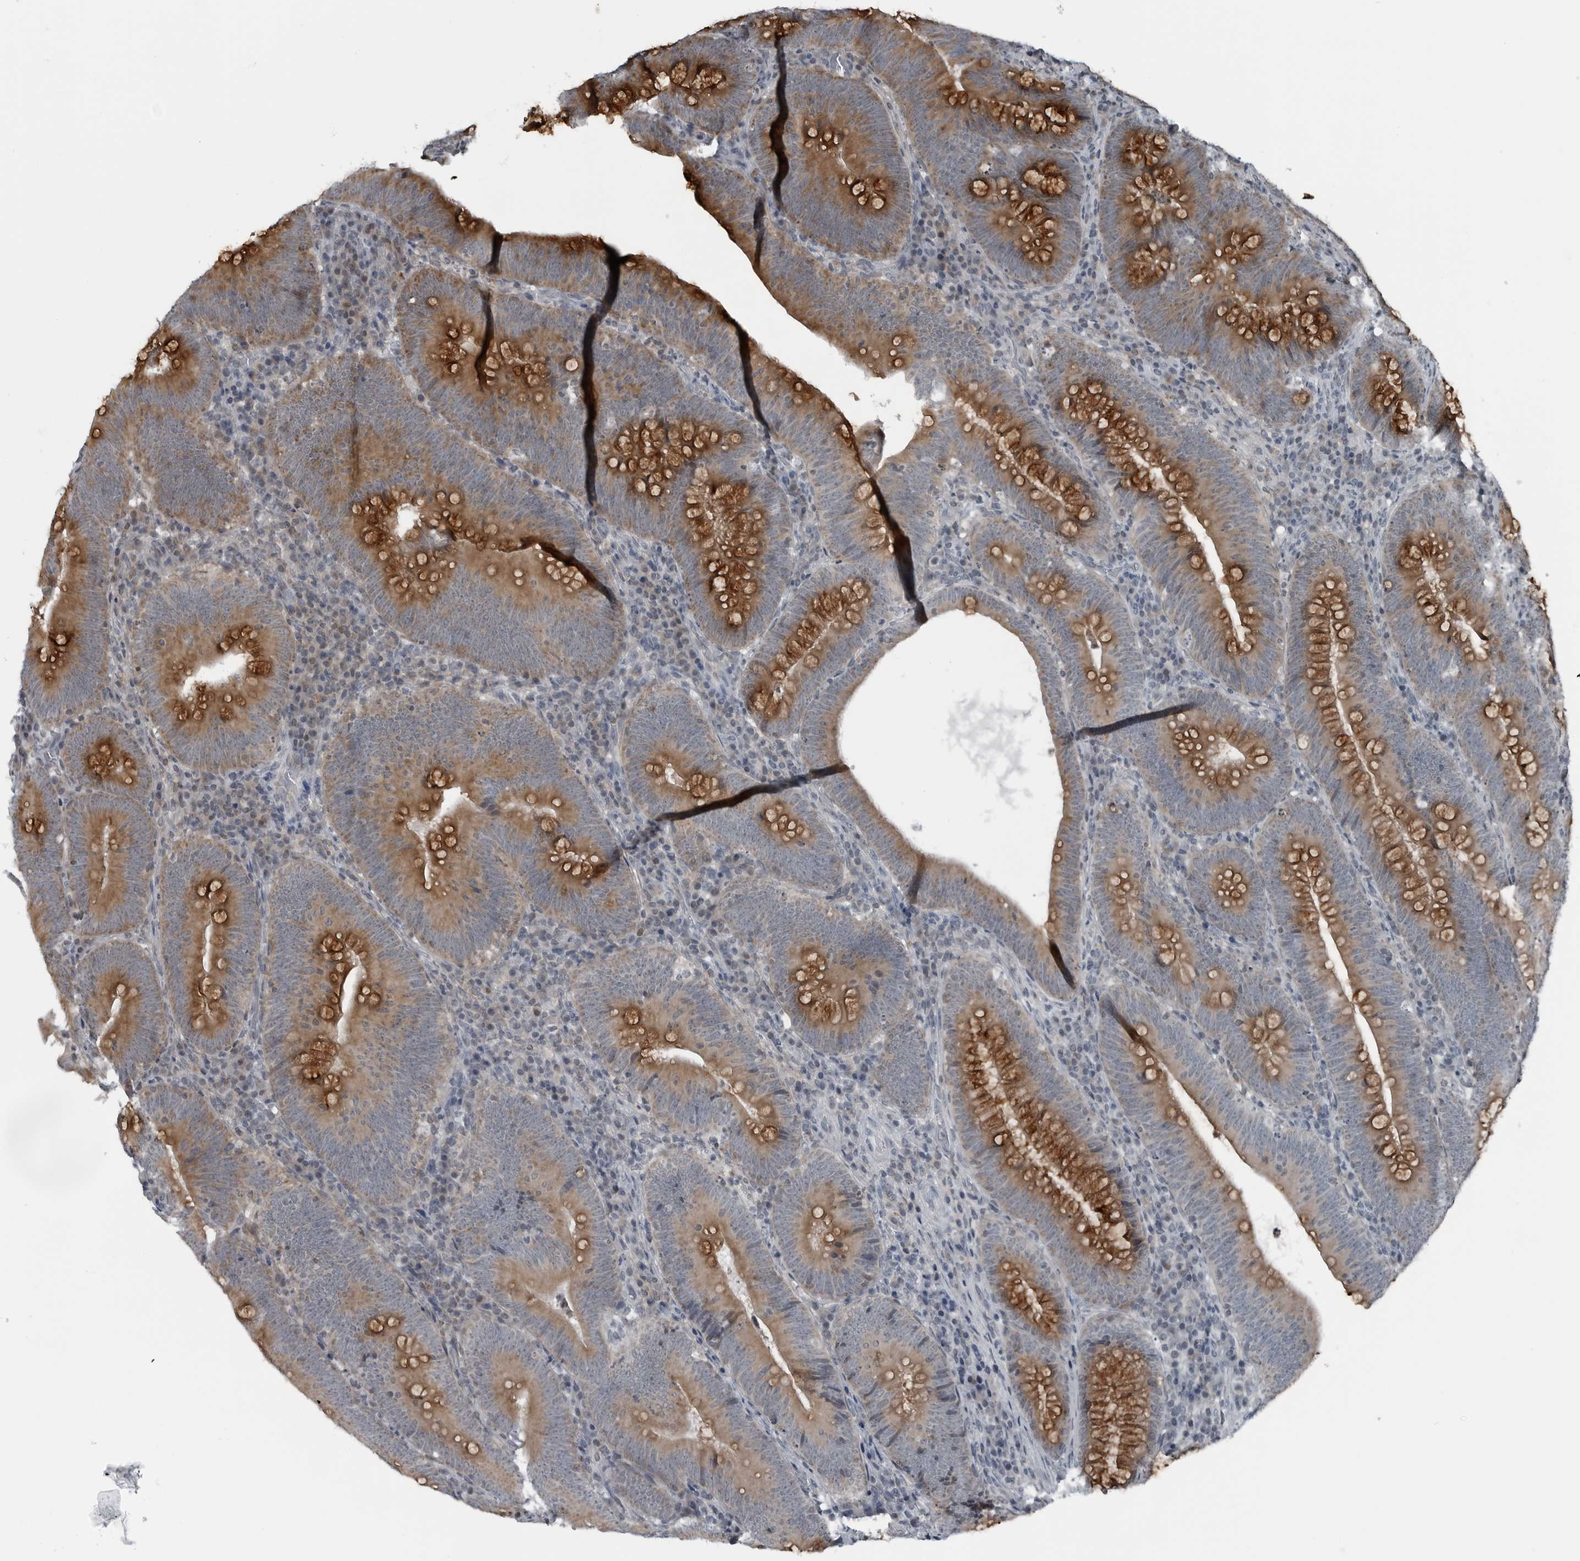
{"staining": {"intensity": "strong", "quantity": ">75%", "location": "cytoplasmic/membranous"}, "tissue": "colorectal cancer", "cell_type": "Tumor cells", "image_type": "cancer", "snomed": [{"axis": "morphology", "description": "Normal tissue, NOS"}, {"axis": "topography", "description": "Colon"}], "caption": "This photomicrograph shows immunohistochemistry (IHC) staining of human colorectal cancer, with high strong cytoplasmic/membranous expression in approximately >75% of tumor cells.", "gene": "GAK", "patient": {"sex": "female", "age": 82}}